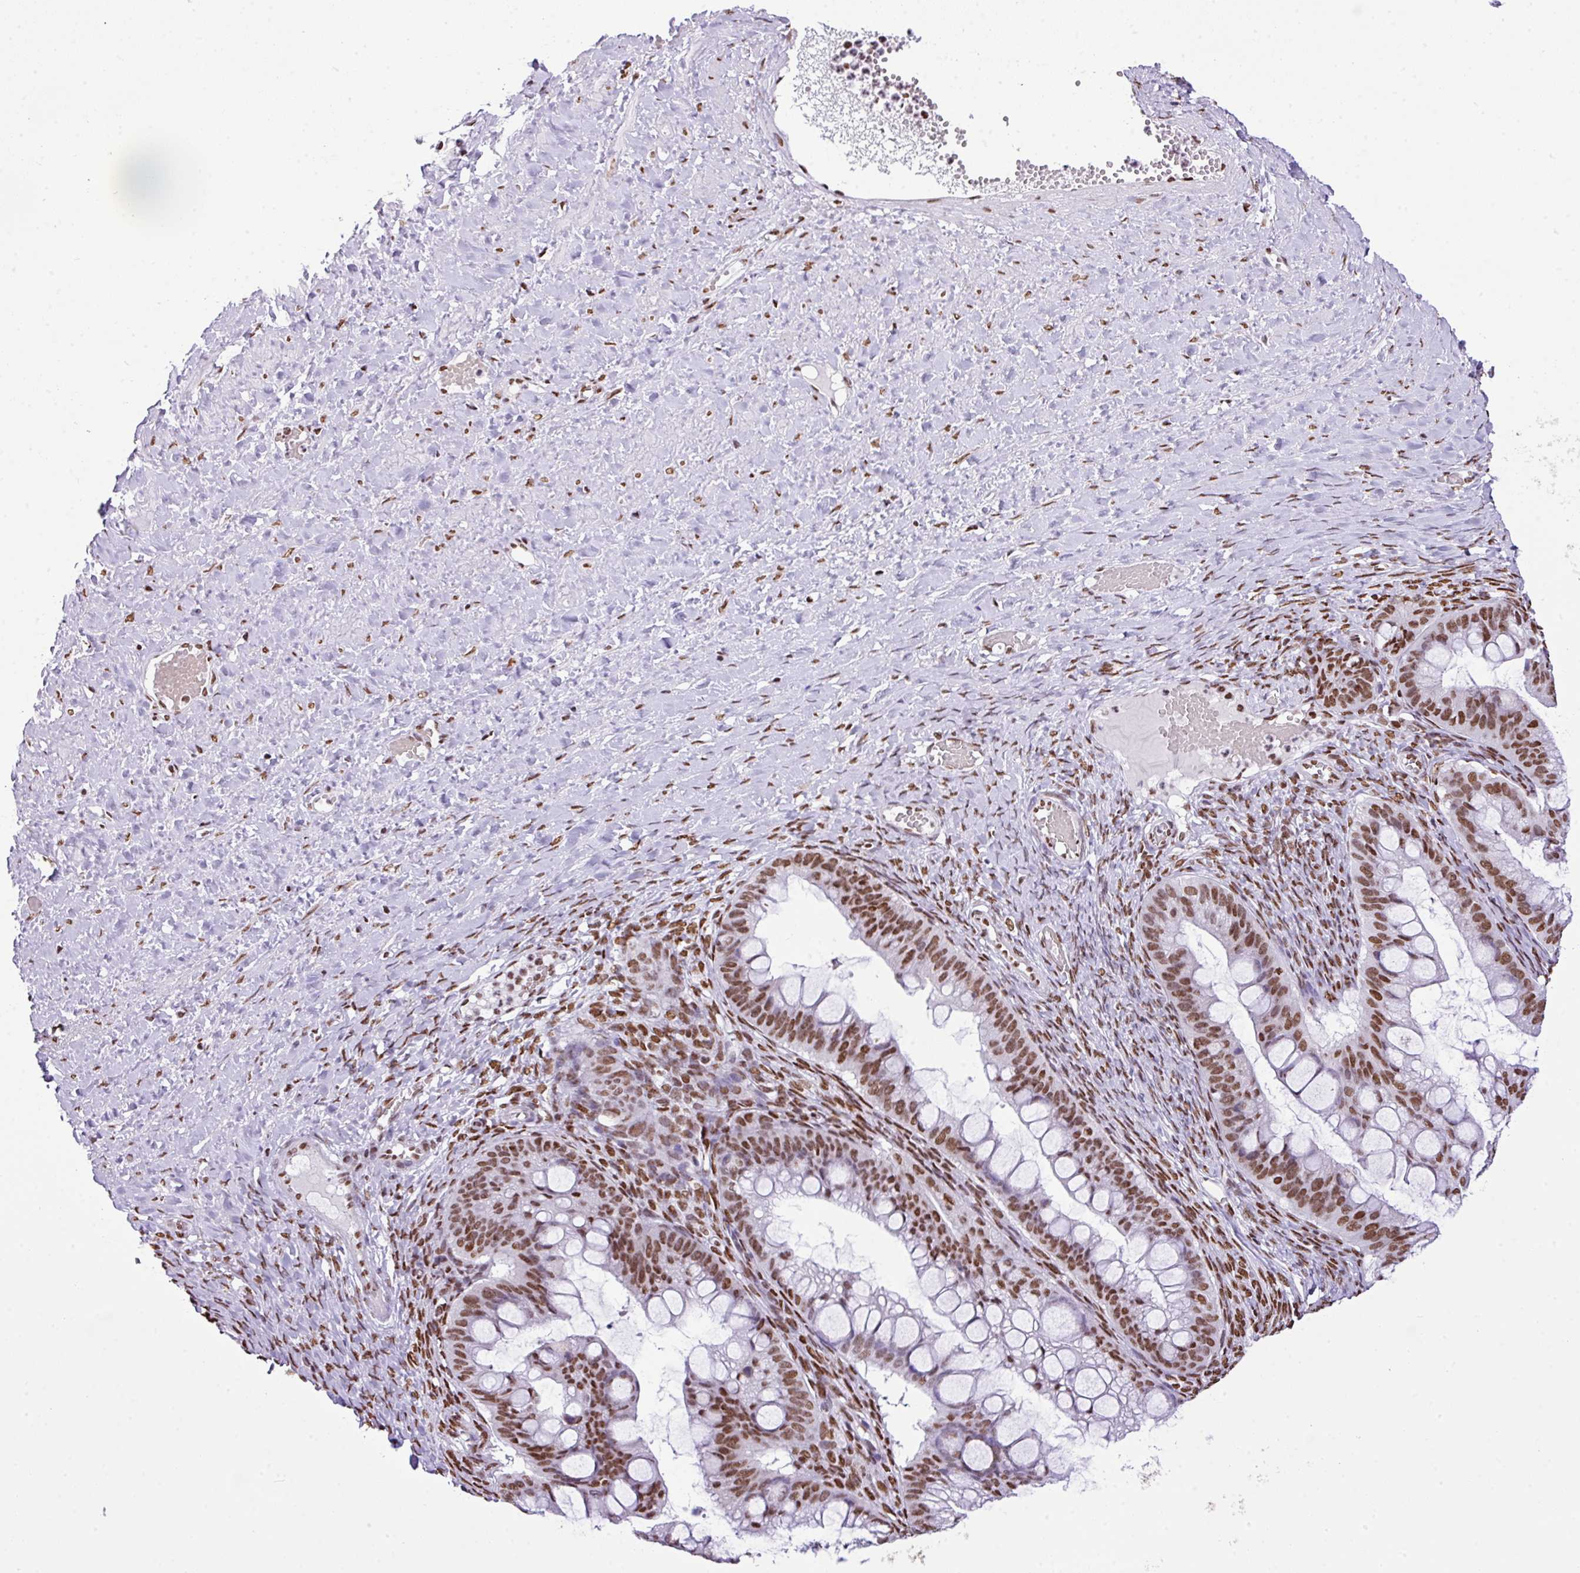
{"staining": {"intensity": "moderate", "quantity": ">75%", "location": "nuclear"}, "tissue": "ovarian cancer", "cell_type": "Tumor cells", "image_type": "cancer", "snomed": [{"axis": "morphology", "description": "Cystadenocarcinoma, mucinous, NOS"}, {"axis": "topography", "description": "Ovary"}], "caption": "Immunohistochemistry image of ovarian mucinous cystadenocarcinoma stained for a protein (brown), which shows medium levels of moderate nuclear staining in approximately >75% of tumor cells.", "gene": "RARG", "patient": {"sex": "female", "age": 73}}